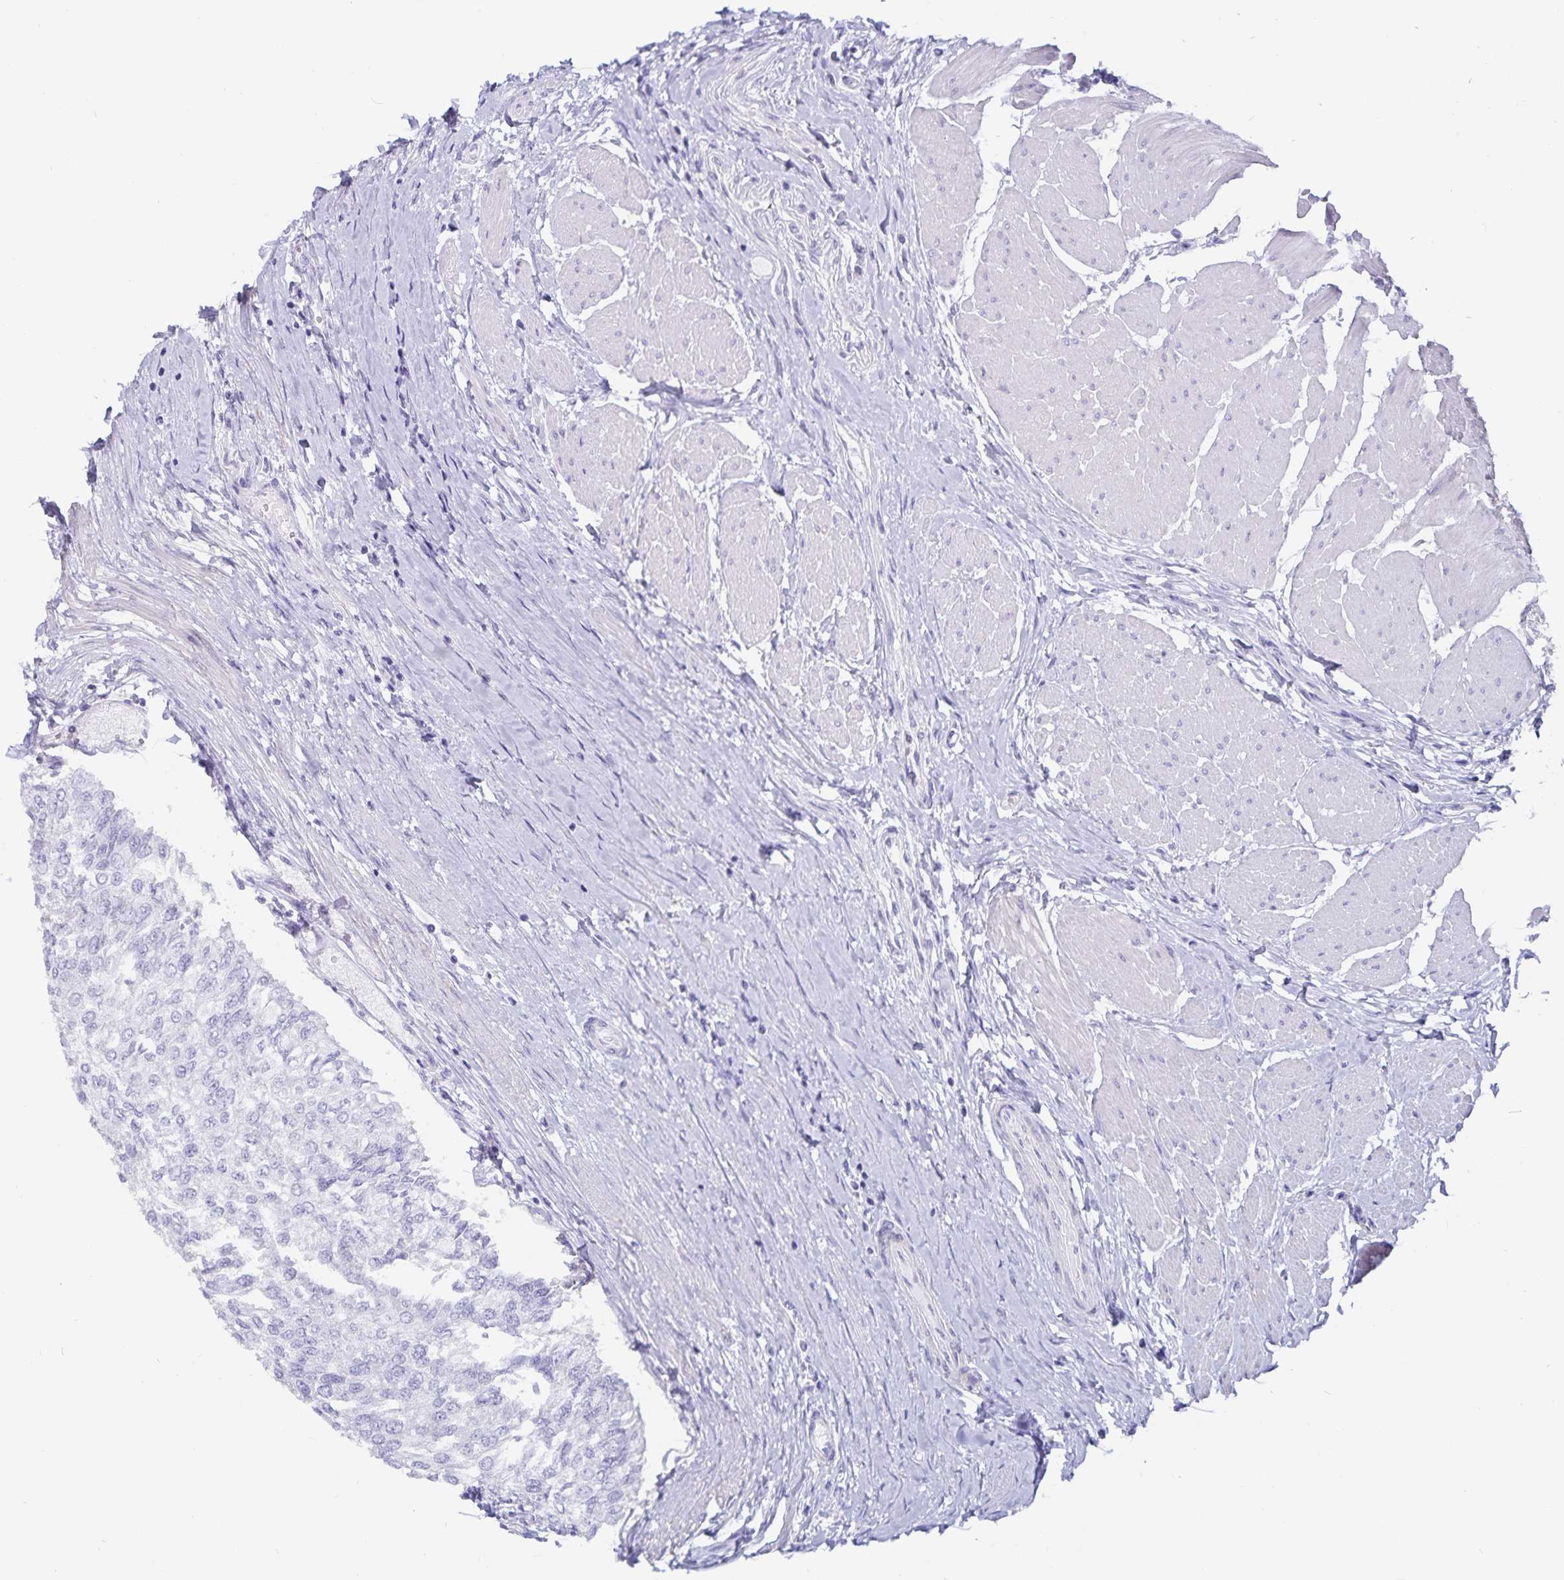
{"staining": {"intensity": "negative", "quantity": "none", "location": "none"}, "tissue": "urothelial cancer", "cell_type": "Tumor cells", "image_type": "cancer", "snomed": [{"axis": "morphology", "description": "Urothelial carcinoma, NOS"}, {"axis": "topography", "description": "Urinary bladder"}], "caption": "There is no significant positivity in tumor cells of urothelial cancer.", "gene": "GPR137", "patient": {"sex": "male", "age": 67}}